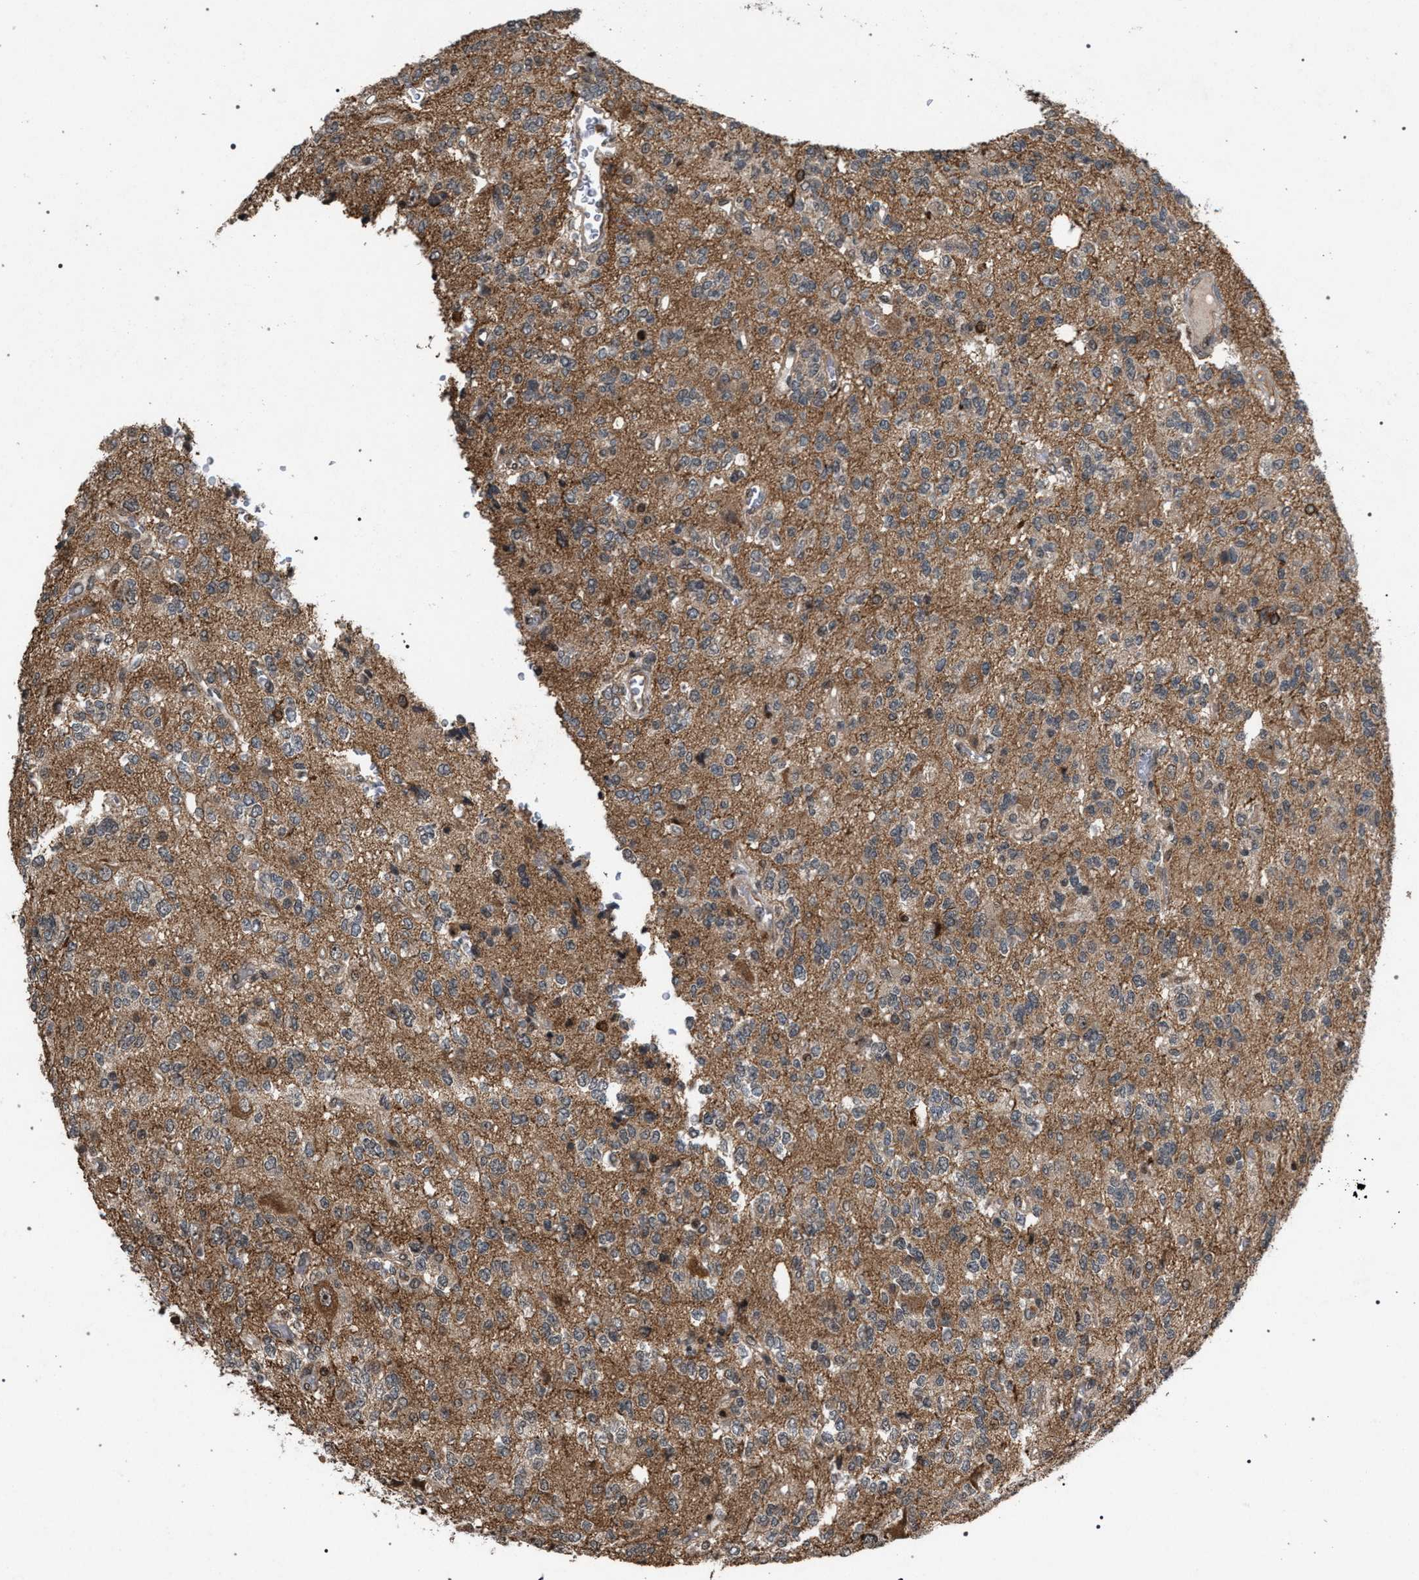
{"staining": {"intensity": "moderate", "quantity": ">75%", "location": "cytoplasmic/membranous"}, "tissue": "glioma", "cell_type": "Tumor cells", "image_type": "cancer", "snomed": [{"axis": "morphology", "description": "Glioma, malignant, Low grade"}, {"axis": "topography", "description": "Brain"}], "caption": "The micrograph demonstrates staining of glioma, revealing moderate cytoplasmic/membranous protein staining (brown color) within tumor cells. (IHC, brightfield microscopy, high magnification).", "gene": "IRAK4", "patient": {"sex": "male", "age": 38}}